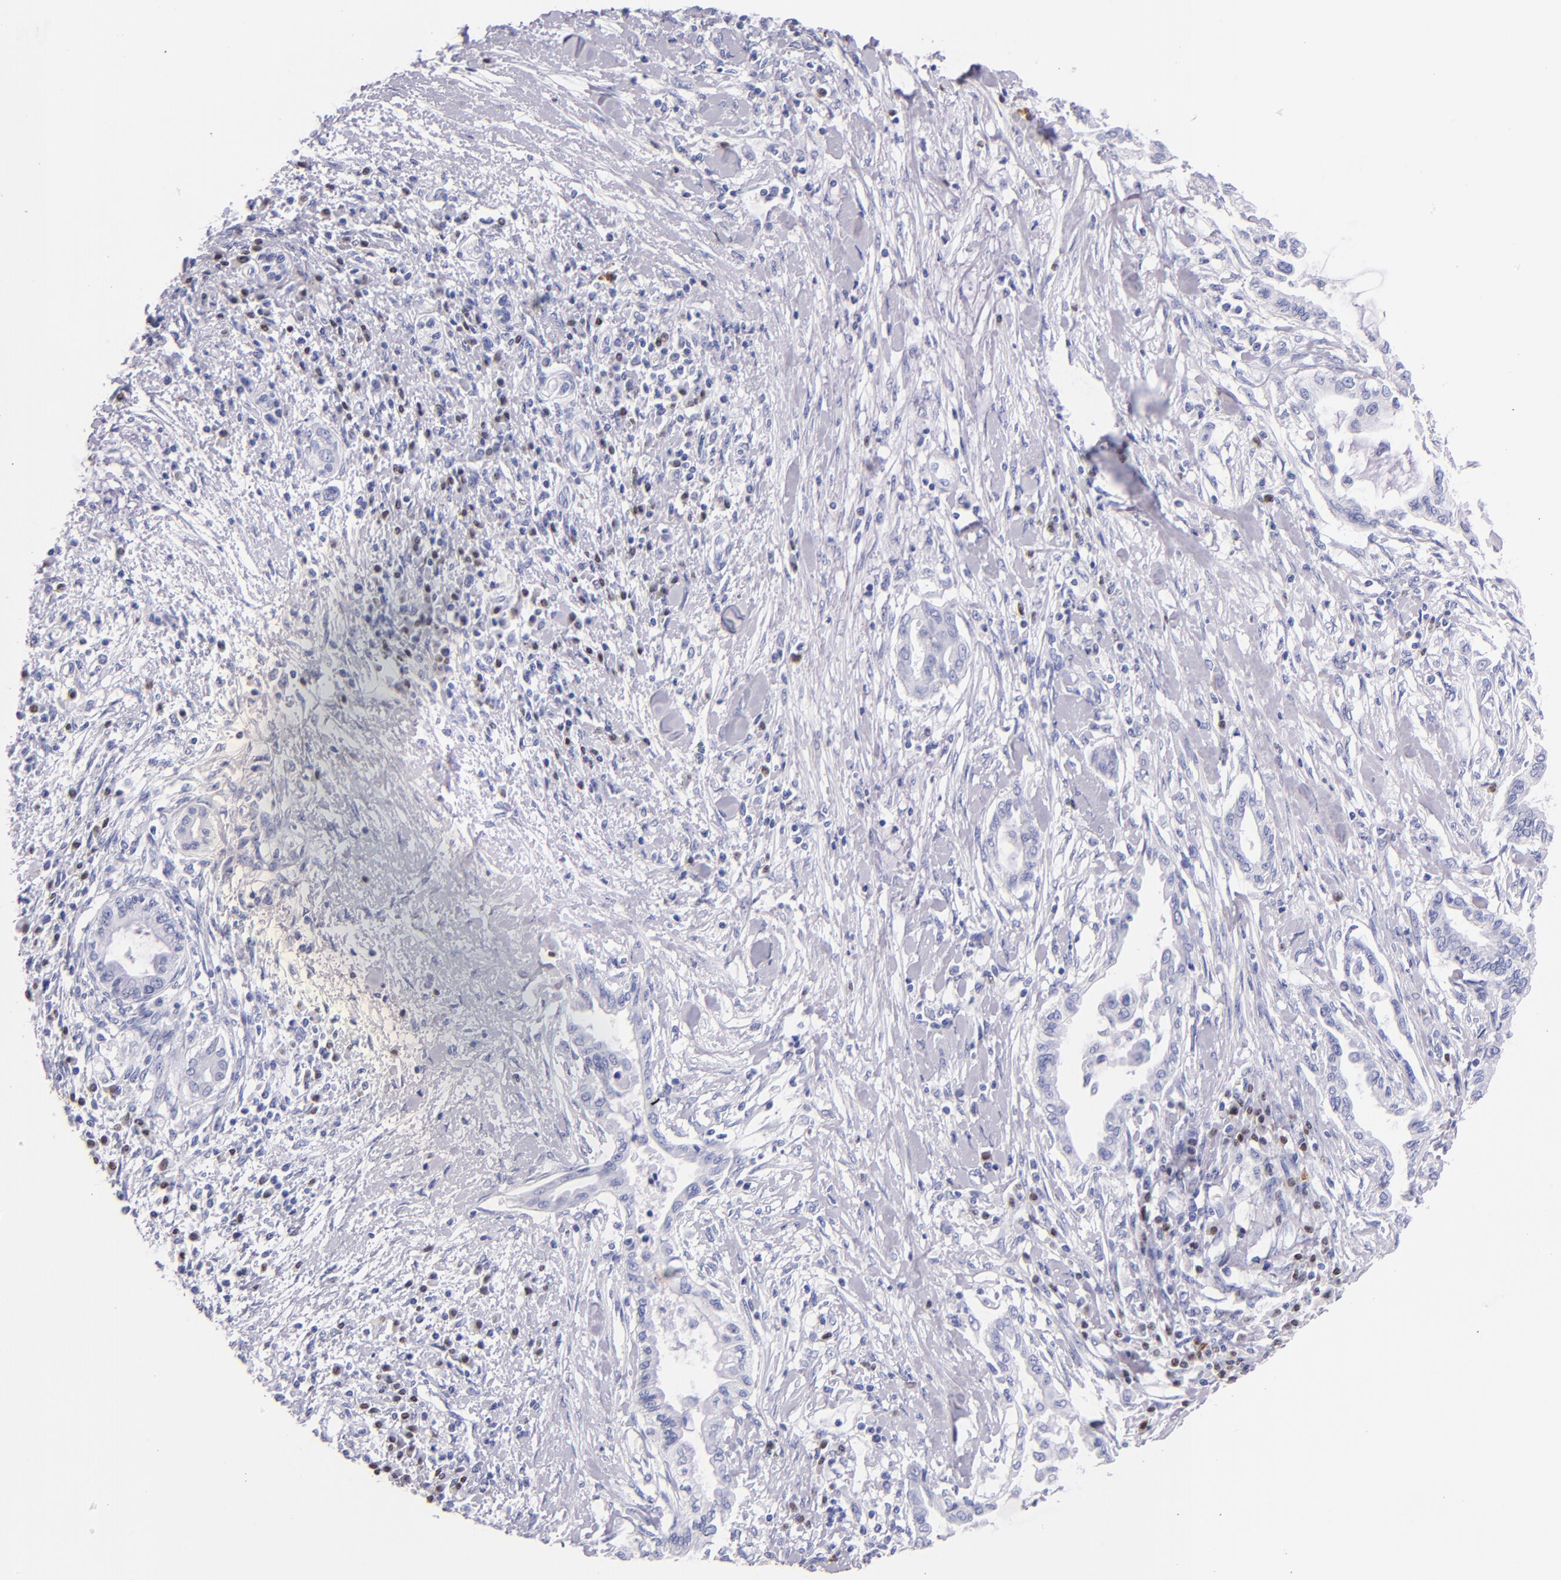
{"staining": {"intensity": "negative", "quantity": "none", "location": "none"}, "tissue": "pancreatic cancer", "cell_type": "Tumor cells", "image_type": "cancer", "snomed": [{"axis": "morphology", "description": "Adenocarcinoma, NOS"}, {"axis": "topography", "description": "Pancreas"}], "caption": "Immunohistochemistry (IHC) histopathology image of neoplastic tissue: pancreatic cancer (adenocarcinoma) stained with DAB exhibits no significant protein positivity in tumor cells.", "gene": "IRF4", "patient": {"sex": "female", "age": 64}}